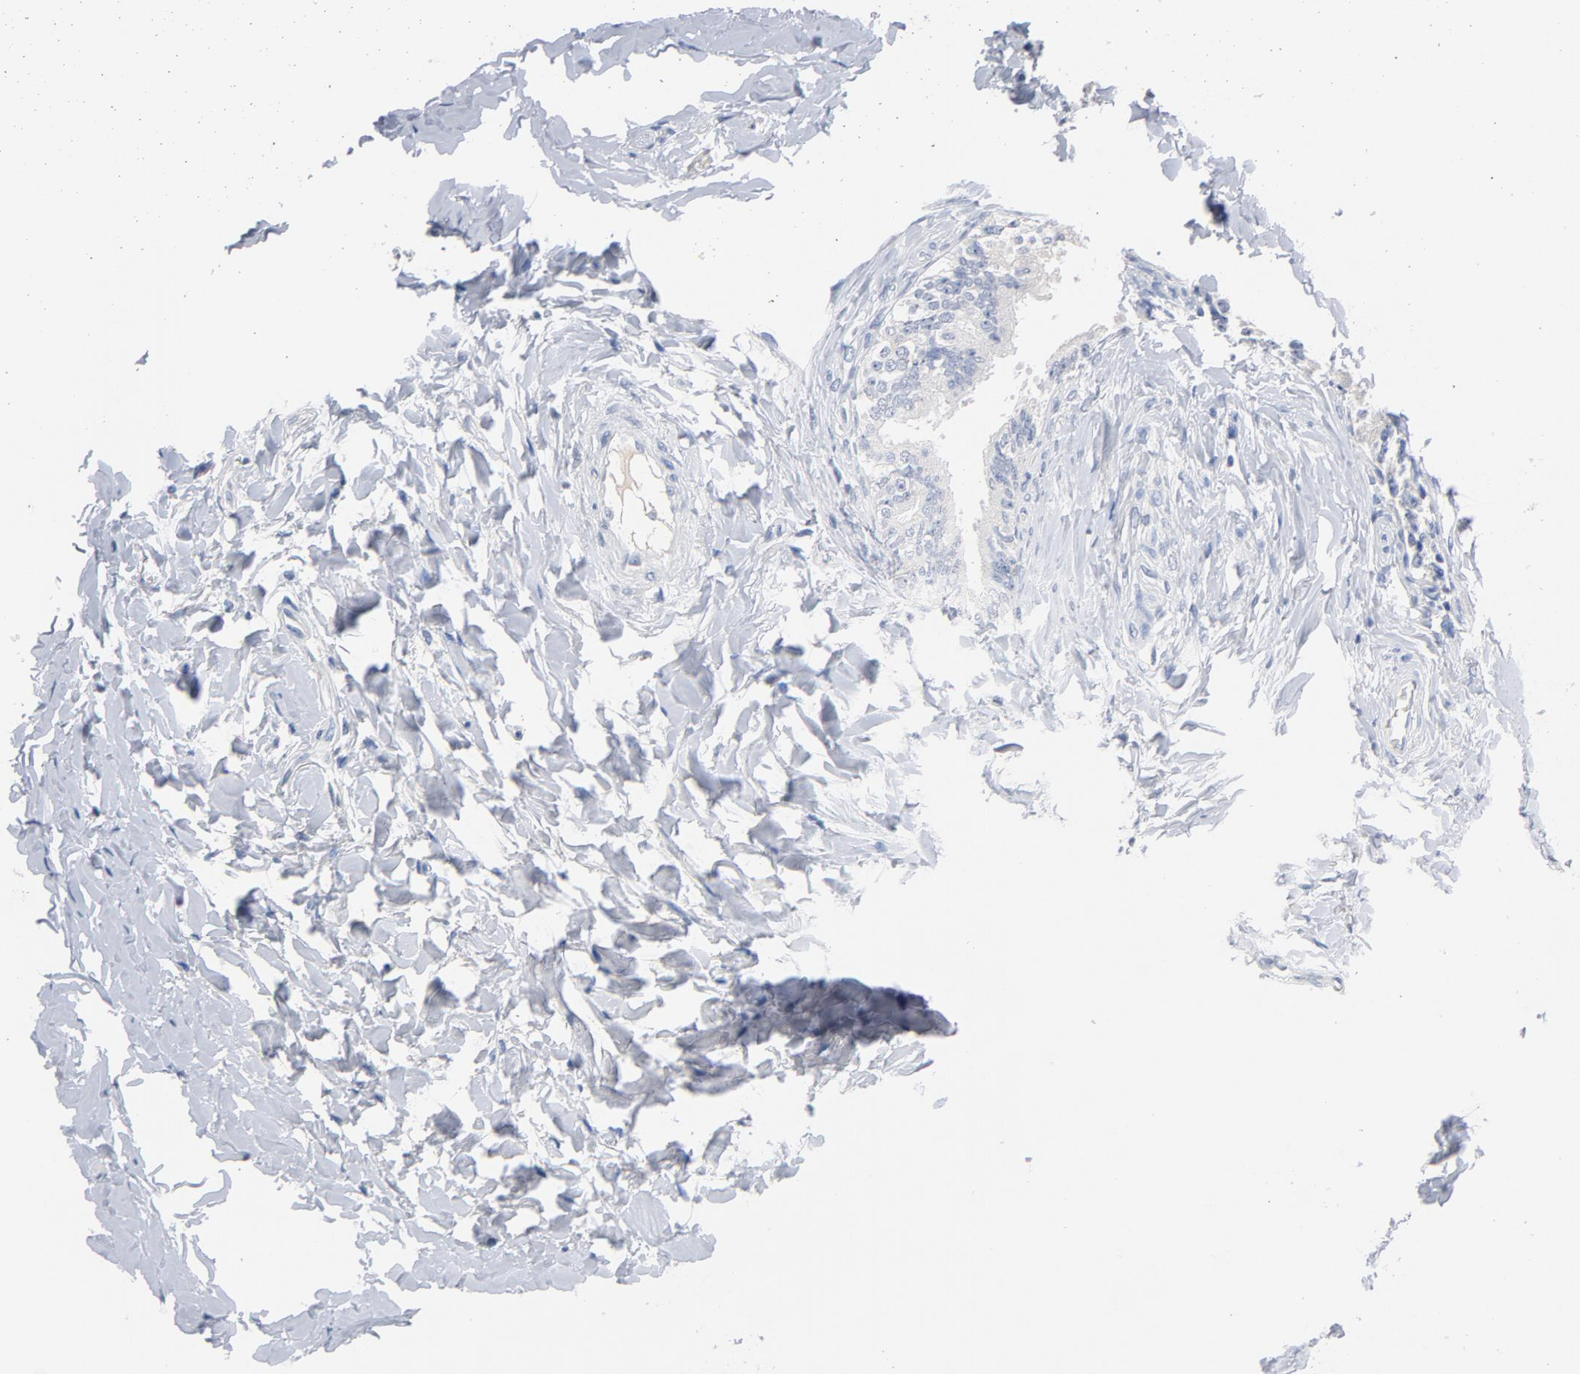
{"staining": {"intensity": "negative", "quantity": "none", "location": "none"}, "tissue": "epididymis", "cell_type": "Glandular cells", "image_type": "normal", "snomed": [{"axis": "morphology", "description": "Normal tissue, NOS"}, {"axis": "topography", "description": "Soft tissue"}, {"axis": "topography", "description": "Epididymis"}], "caption": "Glandular cells are negative for protein expression in unremarkable human epididymis. The staining is performed using DAB (3,3'-diaminobenzidine) brown chromogen with nuclei counter-stained in using hematoxylin.", "gene": "ZCCHC13", "patient": {"sex": "male", "age": 26}}